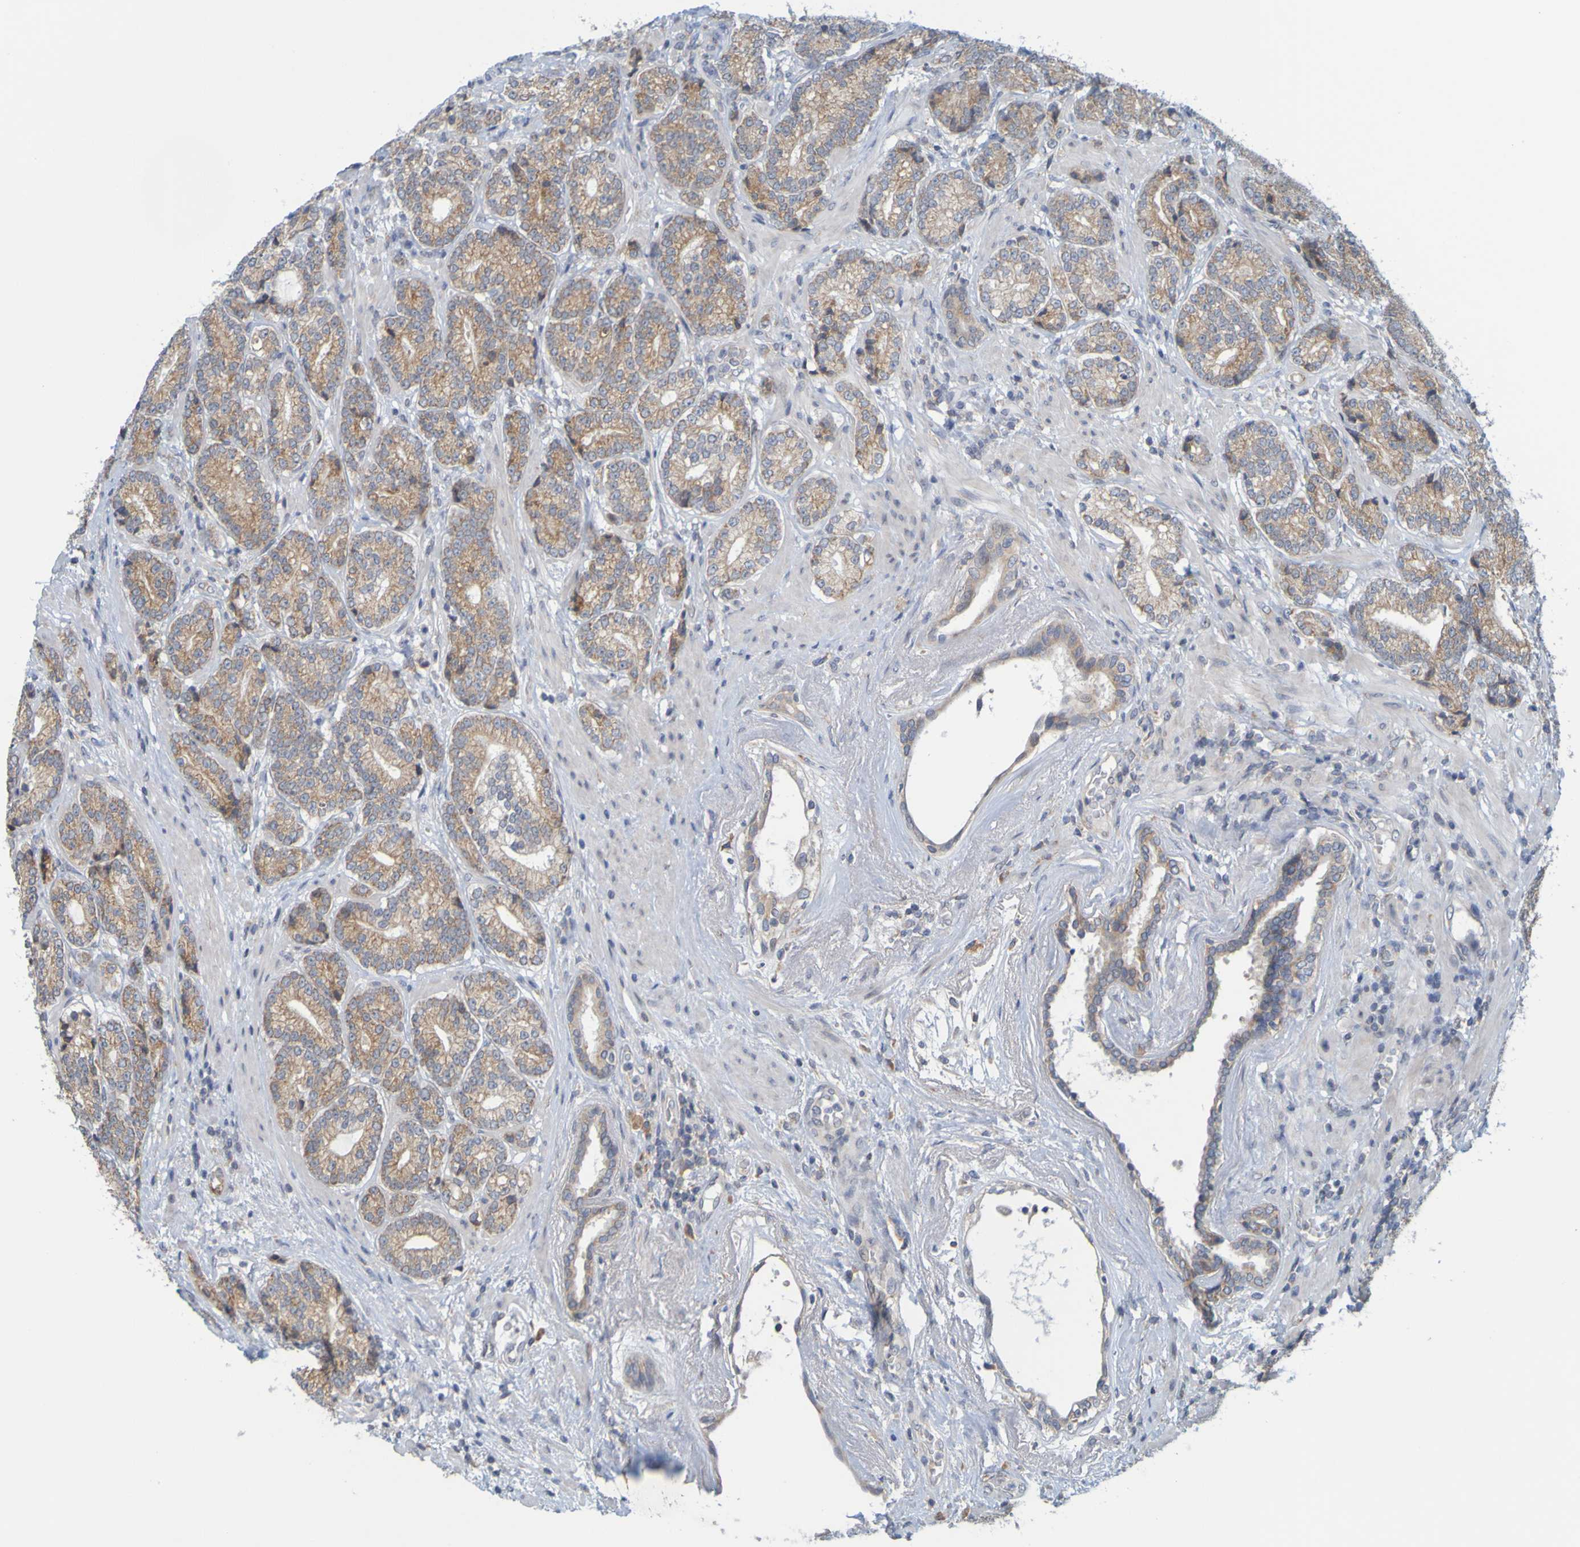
{"staining": {"intensity": "moderate", "quantity": ">75%", "location": "cytoplasmic/membranous"}, "tissue": "prostate cancer", "cell_type": "Tumor cells", "image_type": "cancer", "snomed": [{"axis": "morphology", "description": "Adenocarcinoma, High grade"}, {"axis": "topography", "description": "Prostate"}], "caption": "Tumor cells display moderate cytoplasmic/membranous staining in approximately >75% of cells in prostate cancer (high-grade adenocarcinoma).", "gene": "MOGS", "patient": {"sex": "male", "age": 61}}